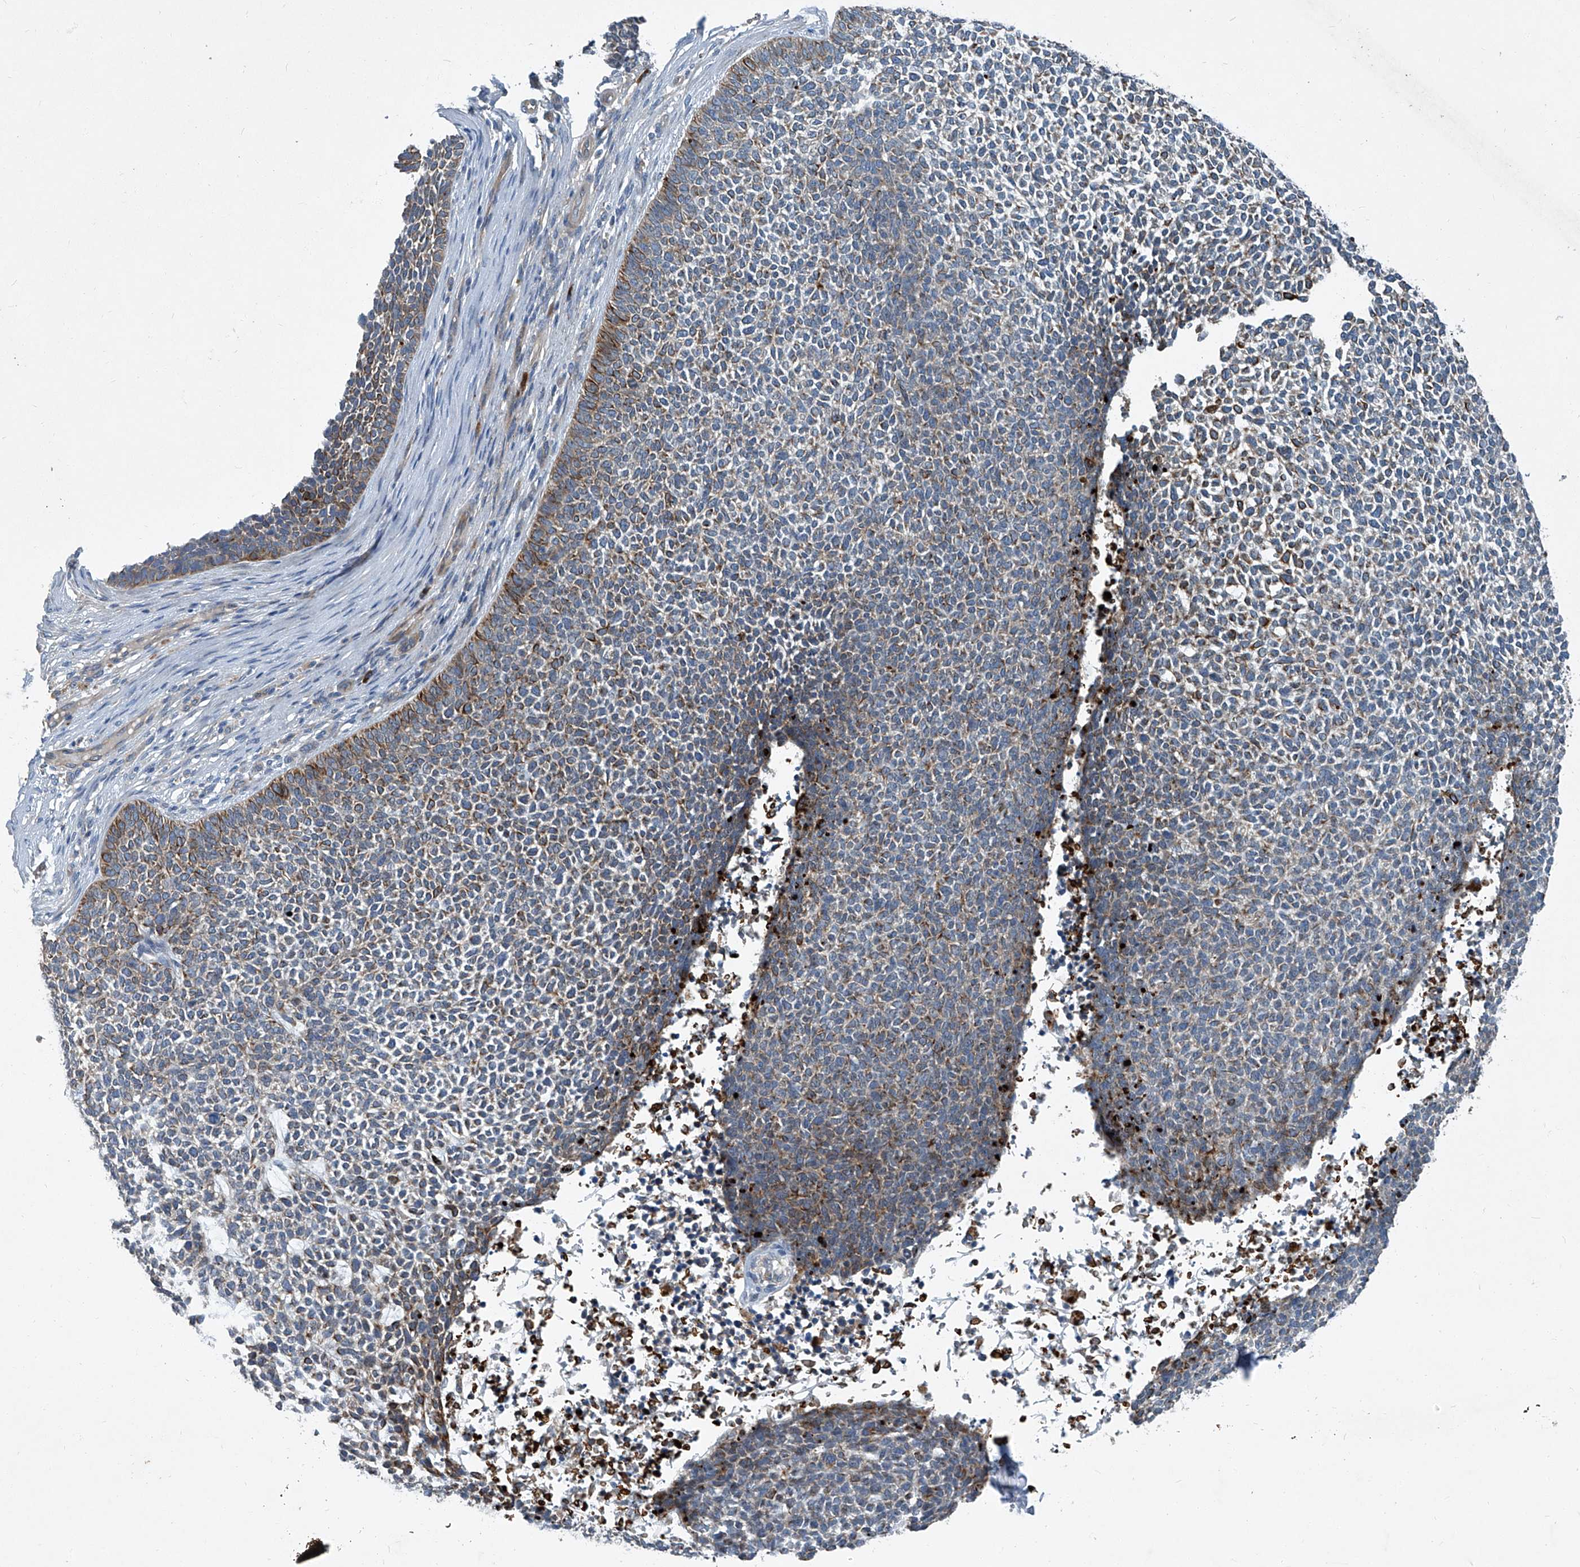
{"staining": {"intensity": "strong", "quantity": ">75%", "location": "cytoplasmic/membranous"}, "tissue": "skin cancer", "cell_type": "Tumor cells", "image_type": "cancer", "snomed": [{"axis": "morphology", "description": "Basal cell carcinoma"}, {"axis": "topography", "description": "Skin"}], "caption": "Skin cancer (basal cell carcinoma) stained with DAB immunohistochemistry exhibits high levels of strong cytoplasmic/membranous expression in approximately >75% of tumor cells.", "gene": "SLC26A11", "patient": {"sex": "female", "age": 84}}